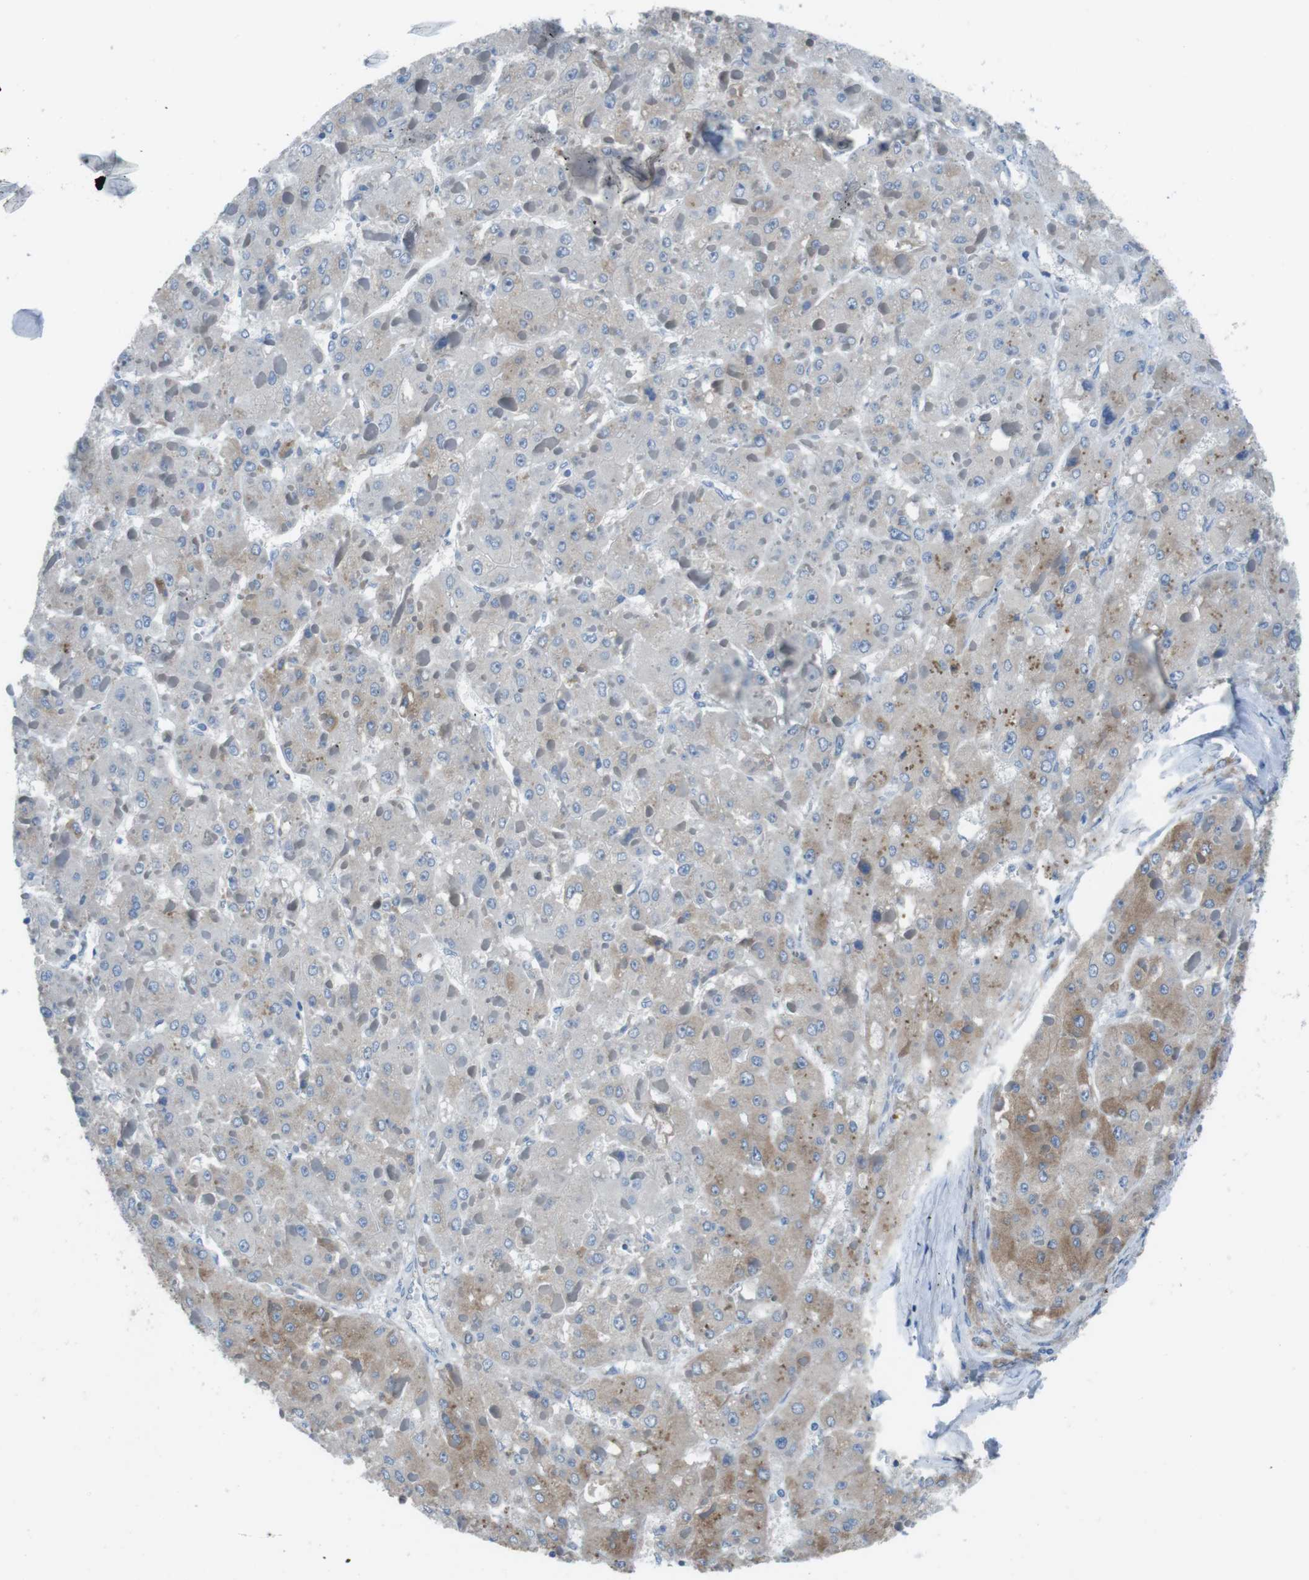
{"staining": {"intensity": "weak", "quantity": "25%-75%", "location": "cytoplasmic/membranous"}, "tissue": "liver cancer", "cell_type": "Tumor cells", "image_type": "cancer", "snomed": [{"axis": "morphology", "description": "Carcinoma, Hepatocellular, NOS"}, {"axis": "topography", "description": "Liver"}], "caption": "A brown stain shows weak cytoplasmic/membranous expression of a protein in hepatocellular carcinoma (liver) tumor cells.", "gene": "CYP2C8", "patient": {"sex": "female", "age": 73}}